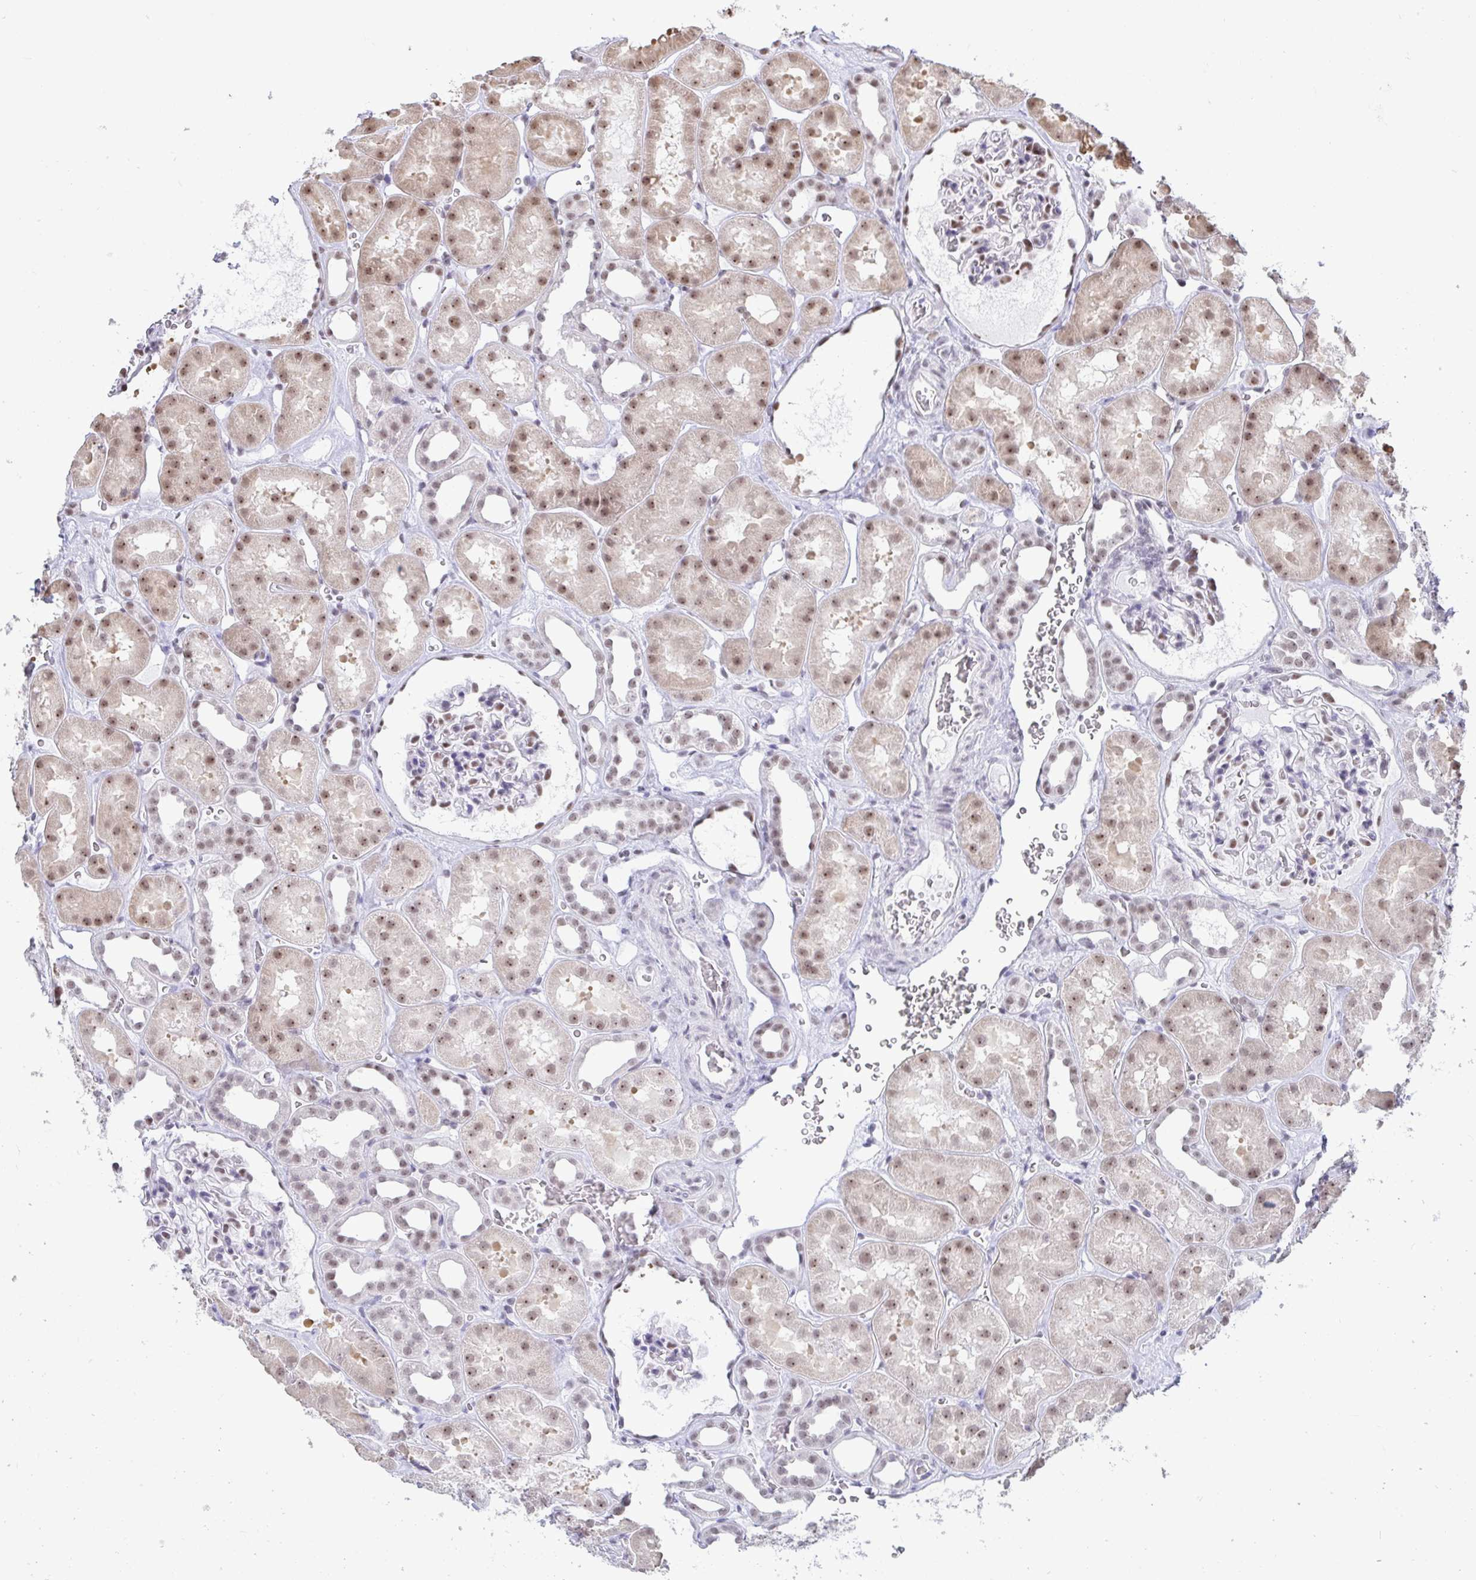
{"staining": {"intensity": "moderate", "quantity": "<25%", "location": "nuclear"}, "tissue": "kidney", "cell_type": "Cells in glomeruli", "image_type": "normal", "snomed": [{"axis": "morphology", "description": "Normal tissue, NOS"}, {"axis": "topography", "description": "Kidney"}], "caption": "Protein expression analysis of benign kidney reveals moderate nuclear expression in approximately <25% of cells in glomeruli. The protein is stained brown, and the nuclei are stained in blue (DAB IHC with brightfield microscopy, high magnification).", "gene": "SUPT16H", "patient": {"sex": "female", "age": 41}}